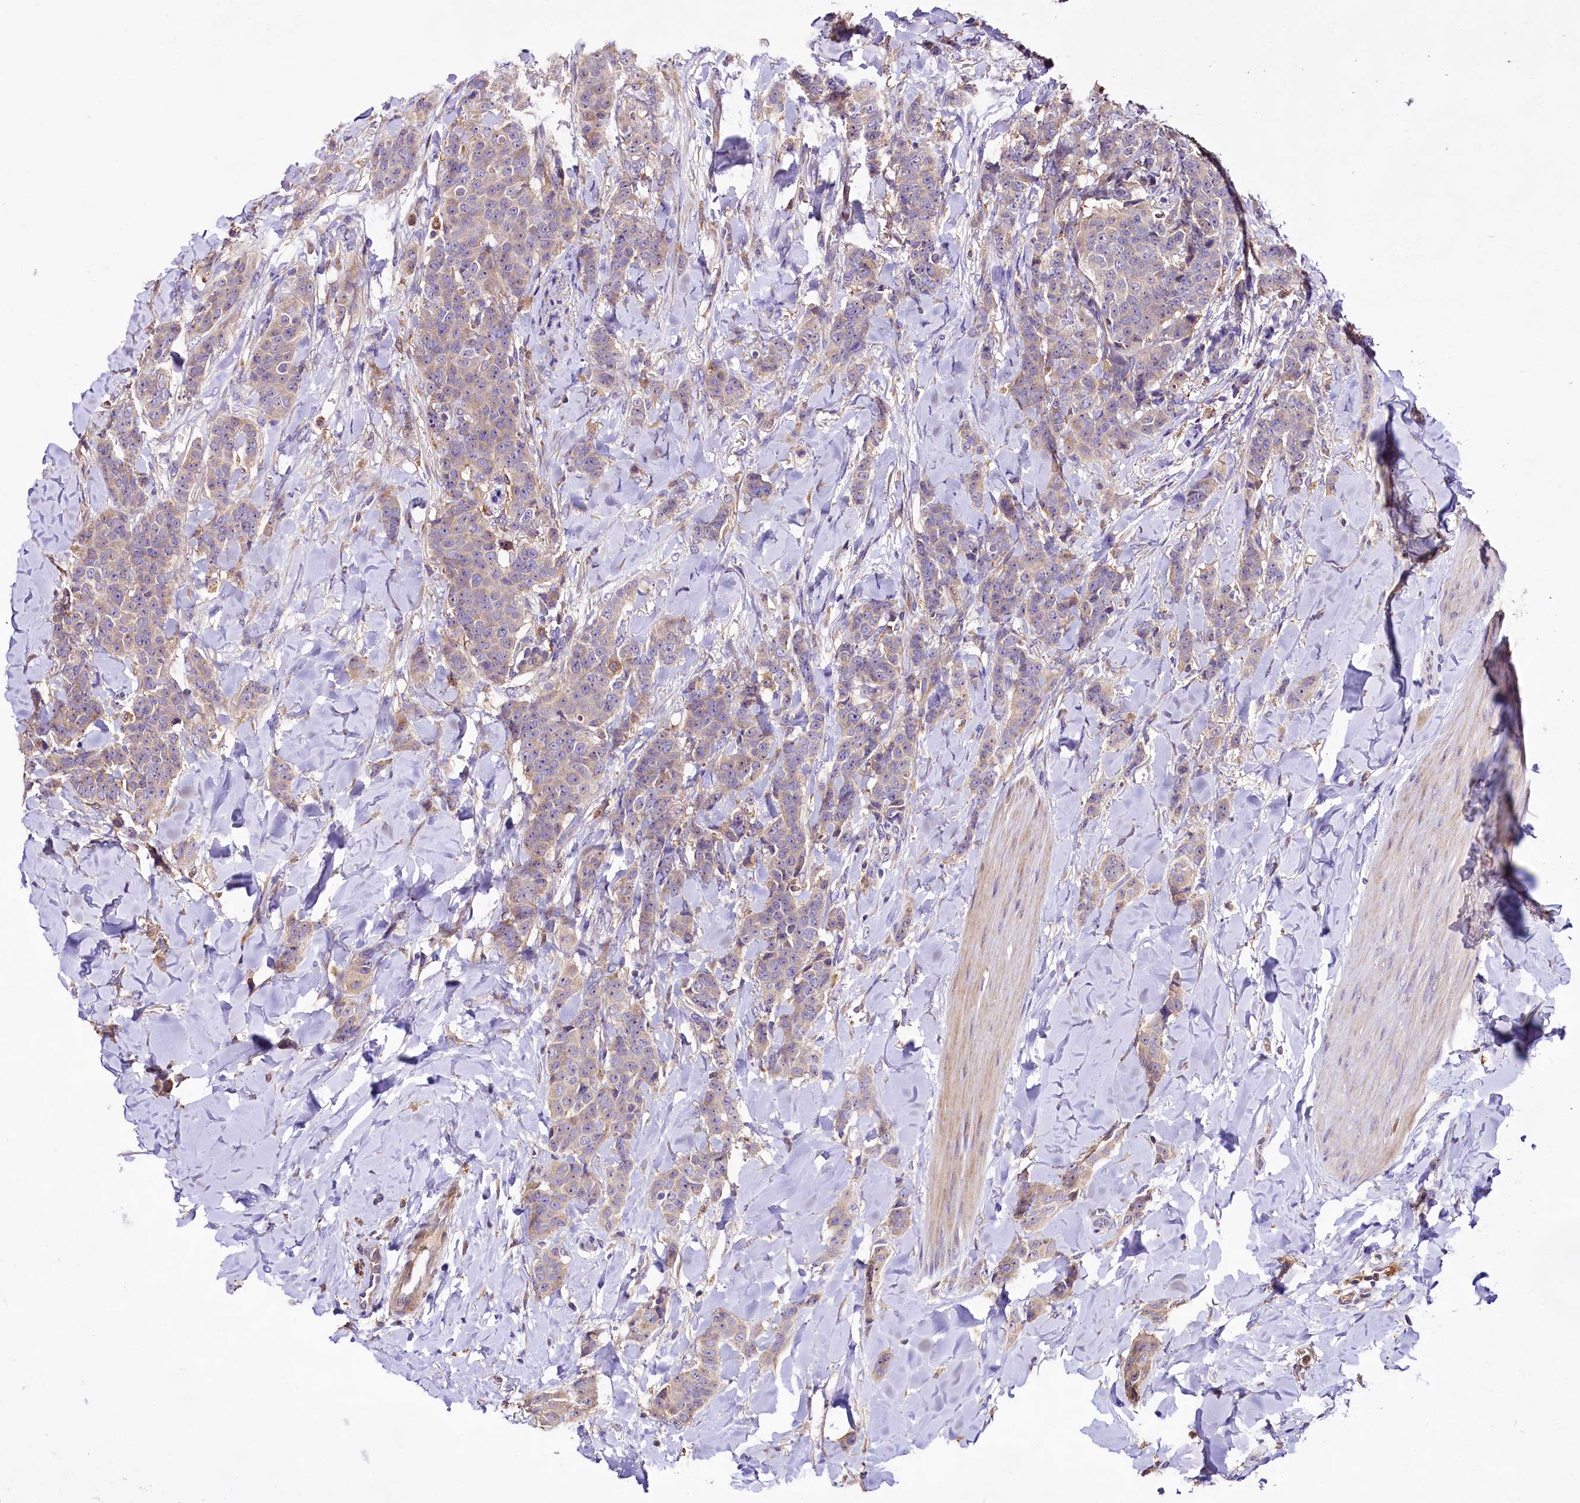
{"staining": {"intensity": "negative", "quantity": "none", "location": "none"}, "tissue": "breast cancer", "cell_type": "Tumor cells", "image_type": "cancer", "snomed": [{"axis": "morphology", "description": "Duct carcinoma"}, {"axis": "topography", "description": "Breast"}], "caption": "Tumor cells show no significant protein staining in breast infiltrating ductal carcinoma.", "gene": "DMXL2", "patient": {"sex": "female", "age": 40}}